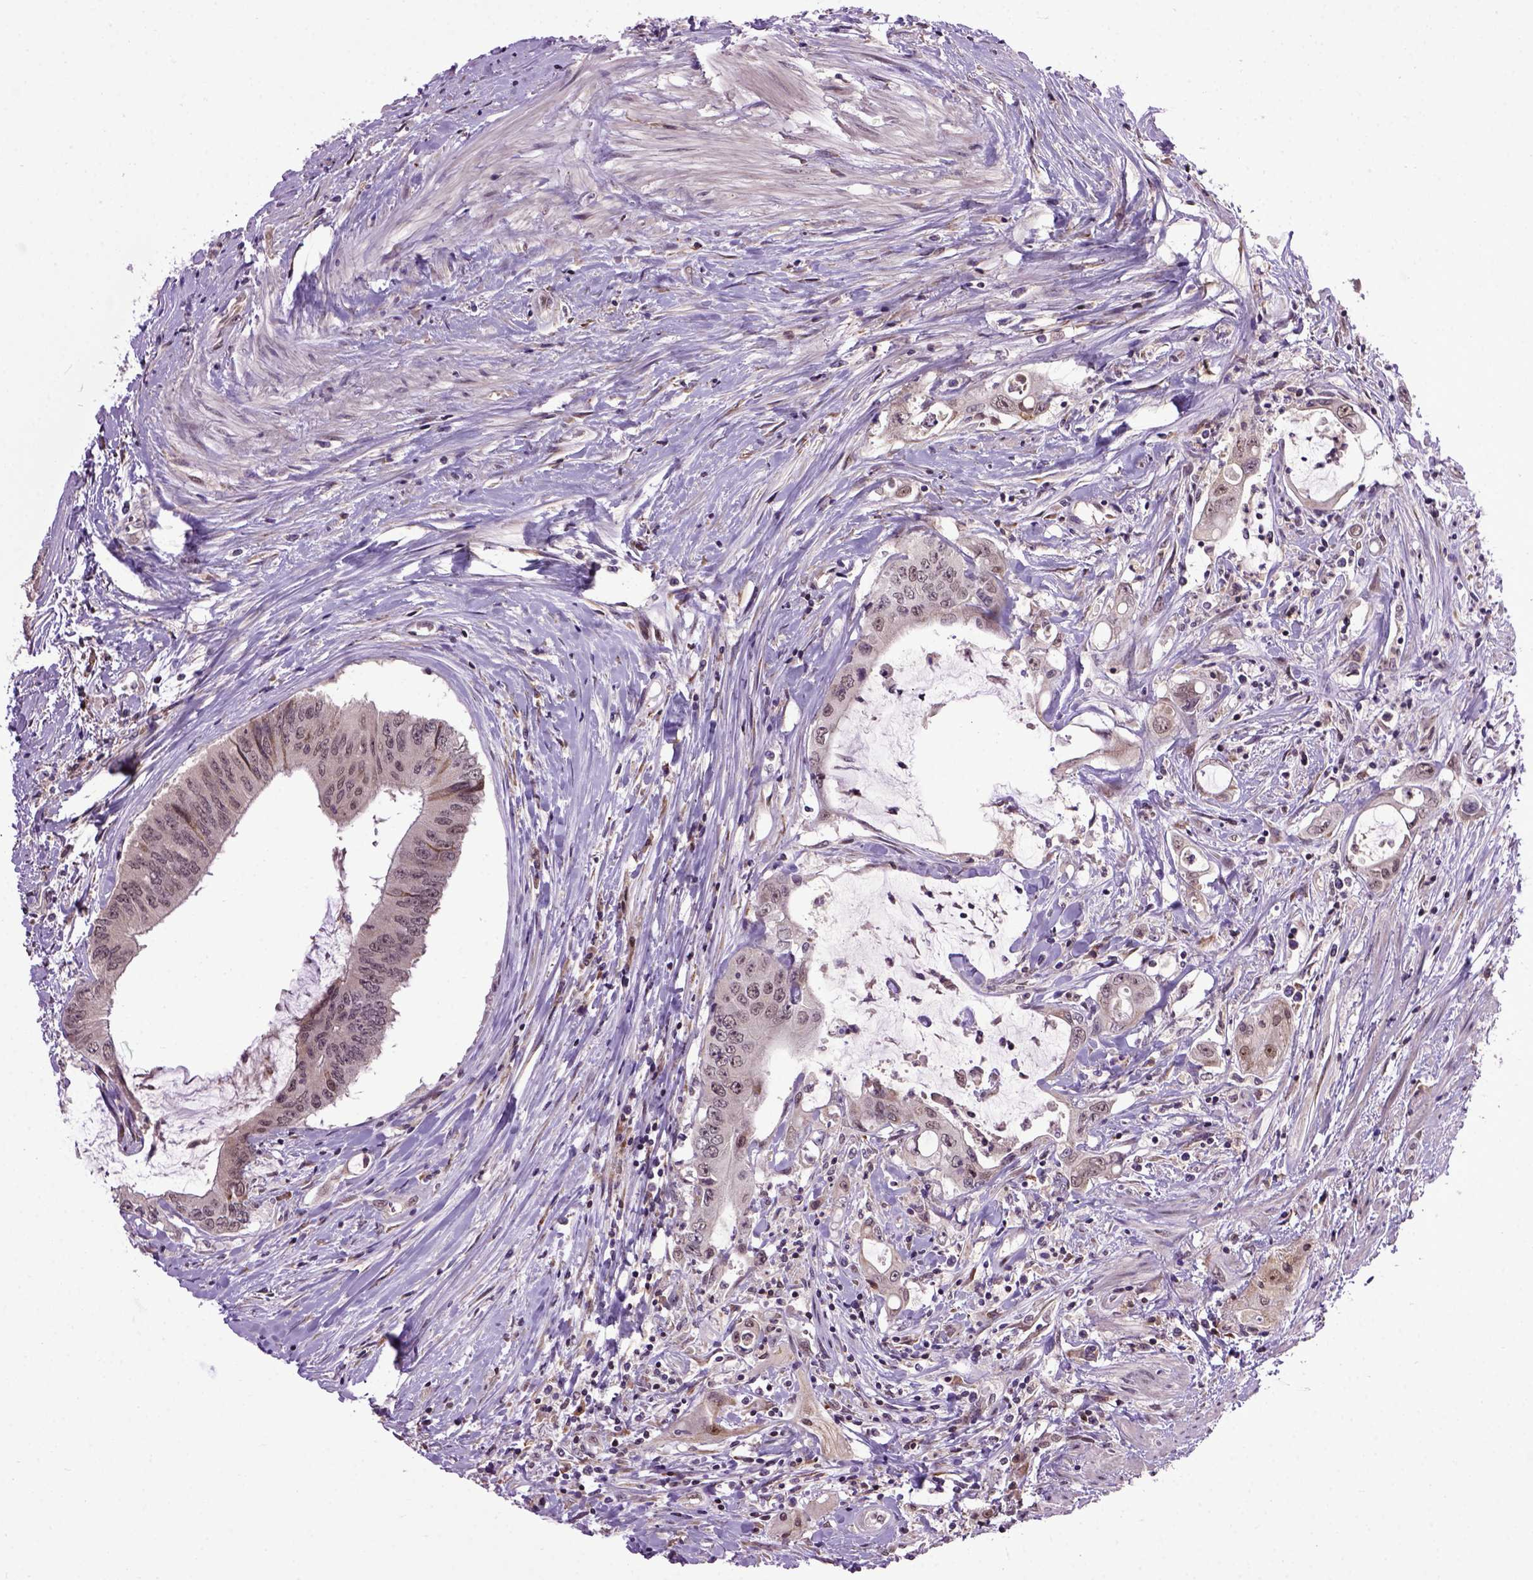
{"staining": {"intensity": "negative", "quantity": "none", "location": "none"}, "tissue": "colorectal cancer", "cell_type": "Tumor cells", "image_type": "cancer", "snomed": [{"axis": "morphology", "description": "Adenocarcinoma, NOS"}, {"axis": "topography", "description": "Rectum"}], "caption": "This is an IHC image of human colorectal cancer (adenocarcinoma). There is no expression in tumor cells.", "gene": "RAB43", "patient": {"sex": "male", "age": 59}}